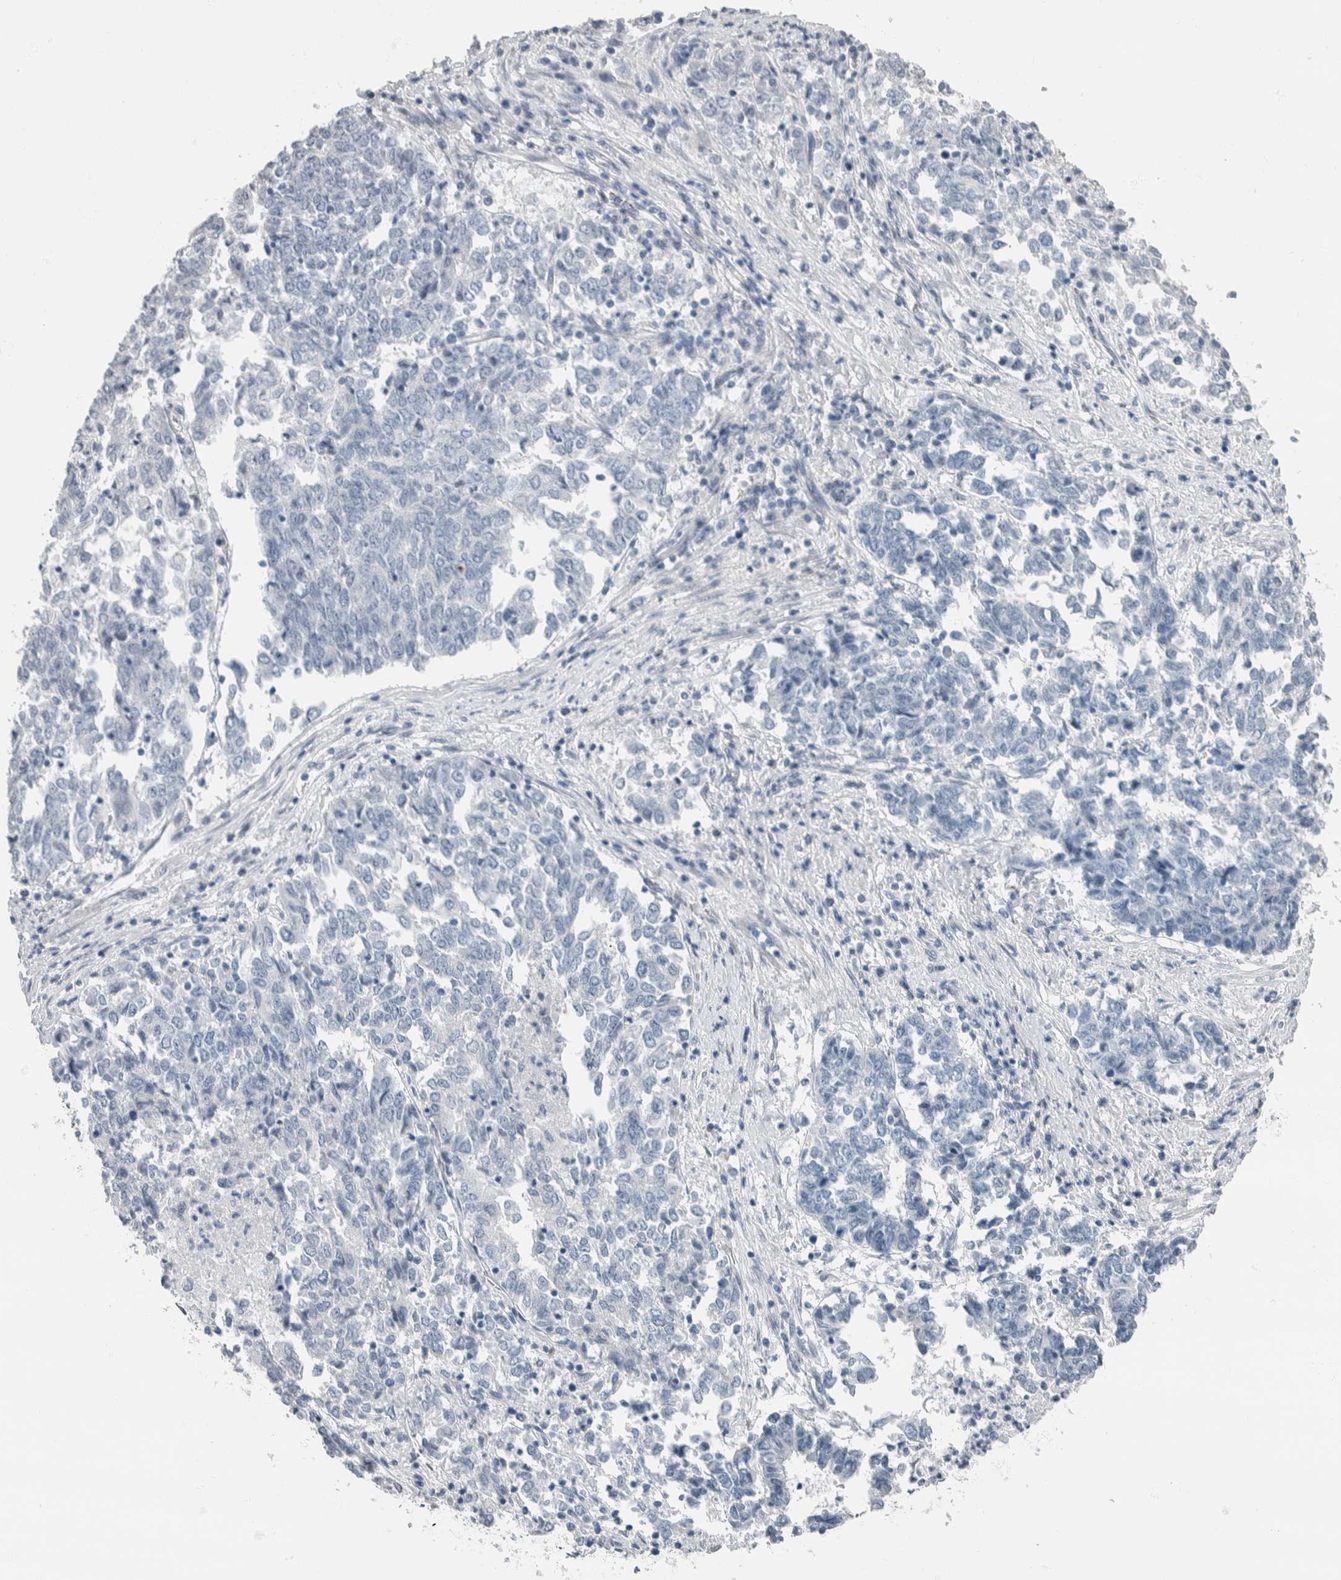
{"staining": {"intensity": "negative", "quantity": "none", "location": "none"}, "tissue": "endometrial cancer", "cell_type": "Tumor cells", "image_type": "cancer", "snomed": [{"axis": "morphology", "description": "Adenocarcinoma, NOS"}, {"axis": "topography", "description": "Endometrium"}], "caption": "DAB immunohistochemical staining of human endometrial cancer displays no significant staining in tumor cells.", "gene": "NEFM", "patient": {"sex": "female", "age": 80}}